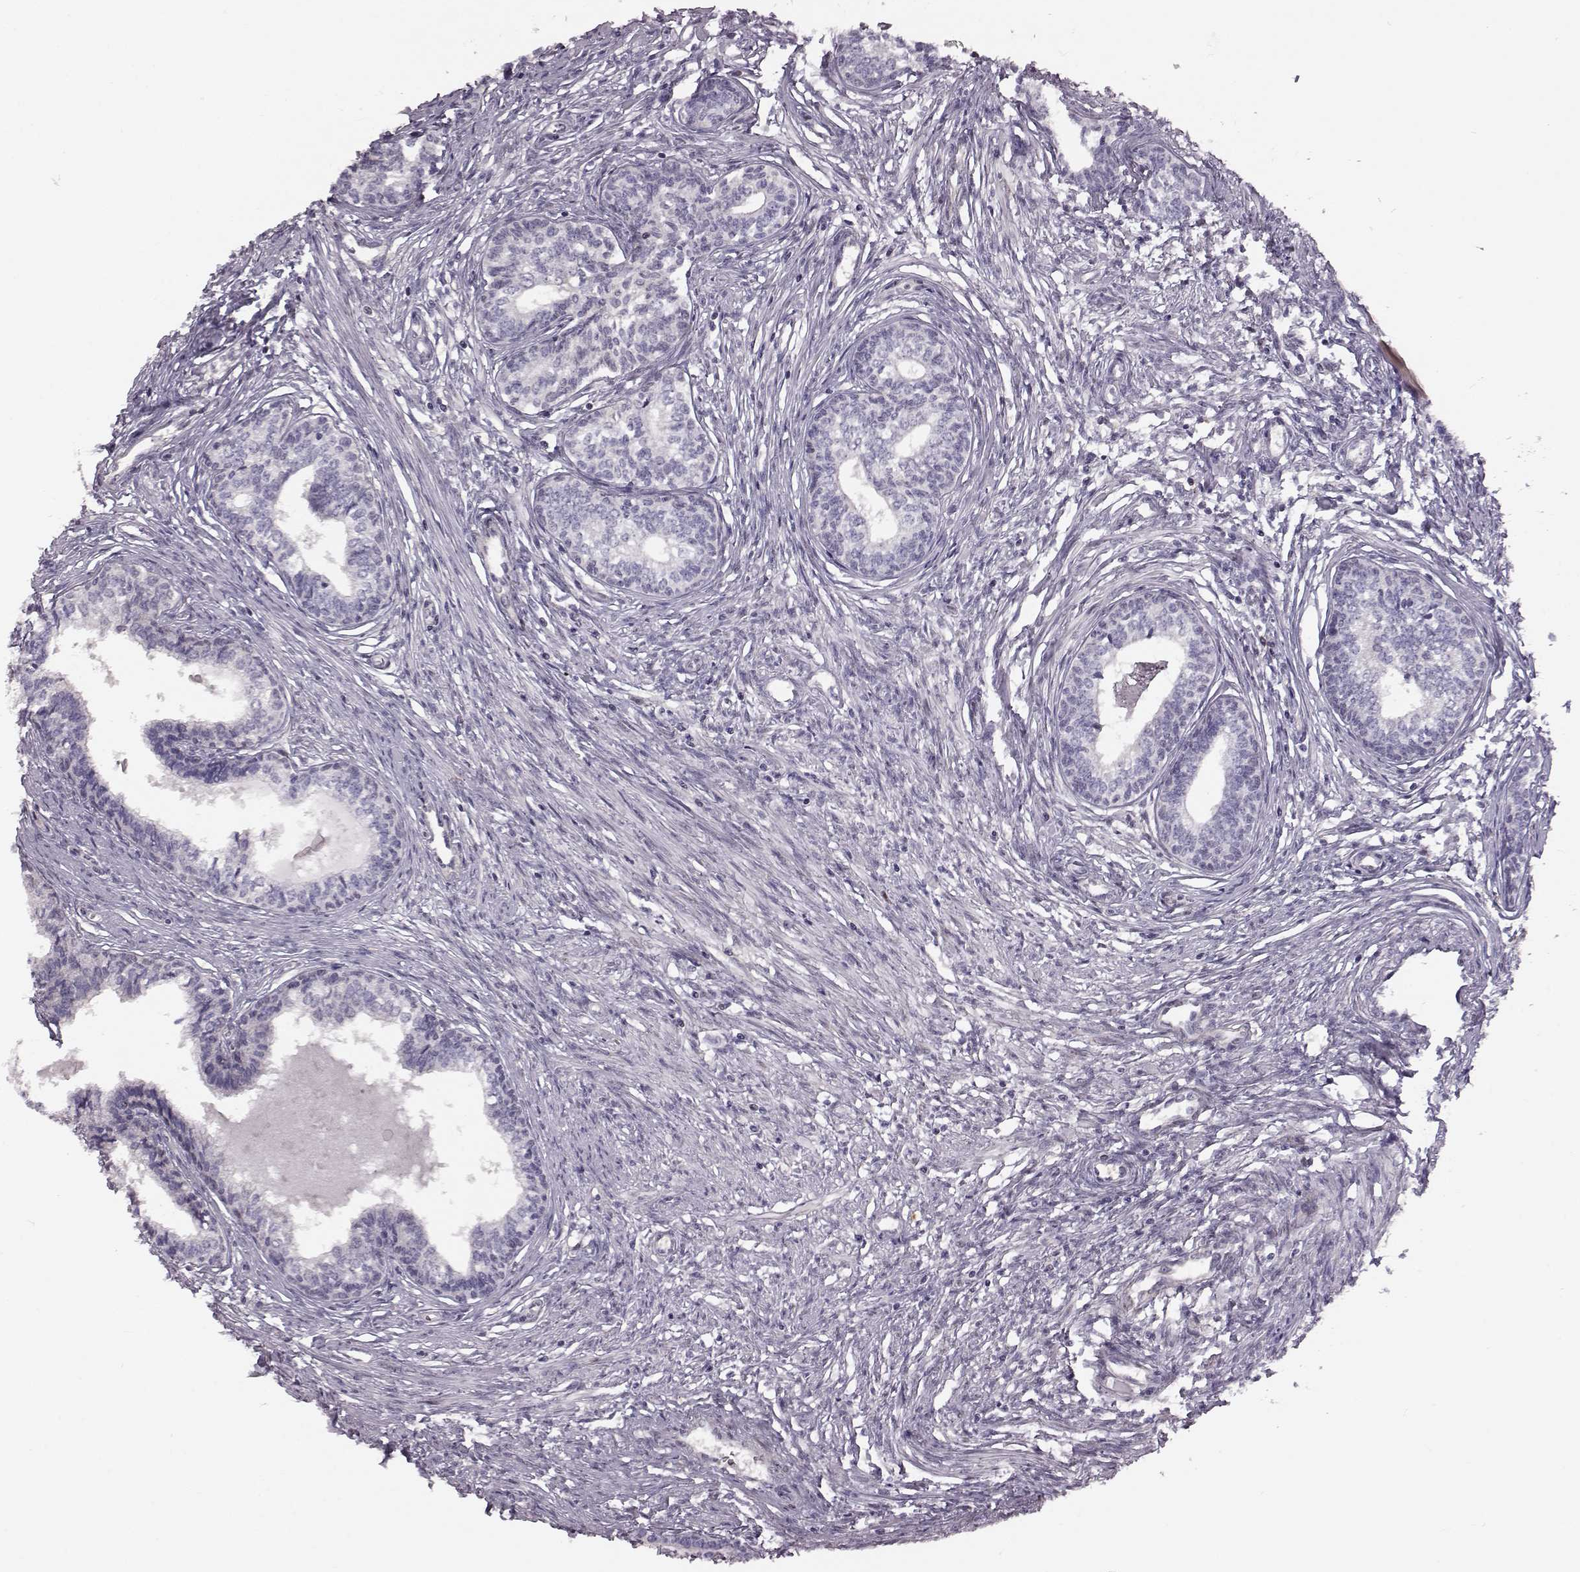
{"staining": {"intensity": "moderate", "quantity": "25%-75%", "location": "cytoplasmic/membranous,nuclear"}, "tissue": "prostate", "cell_type": "Glandular cells", "image_type": "normal", "snomed": [{"axis": "morphology", "description": "Normal tissue, NOS"}, {"axis": "topography", "description": "Prostate"}], "caption": "A high-resolution micrograph shows immunohistochemistry staining of unremarkable prostate, which demonstrates moderate cytoplasmic/membranous,nuclear expression in approximately 25%-75% of glandular cells.", "gene": "KLF6", "patient": {"sex": "male", "age": 60}}